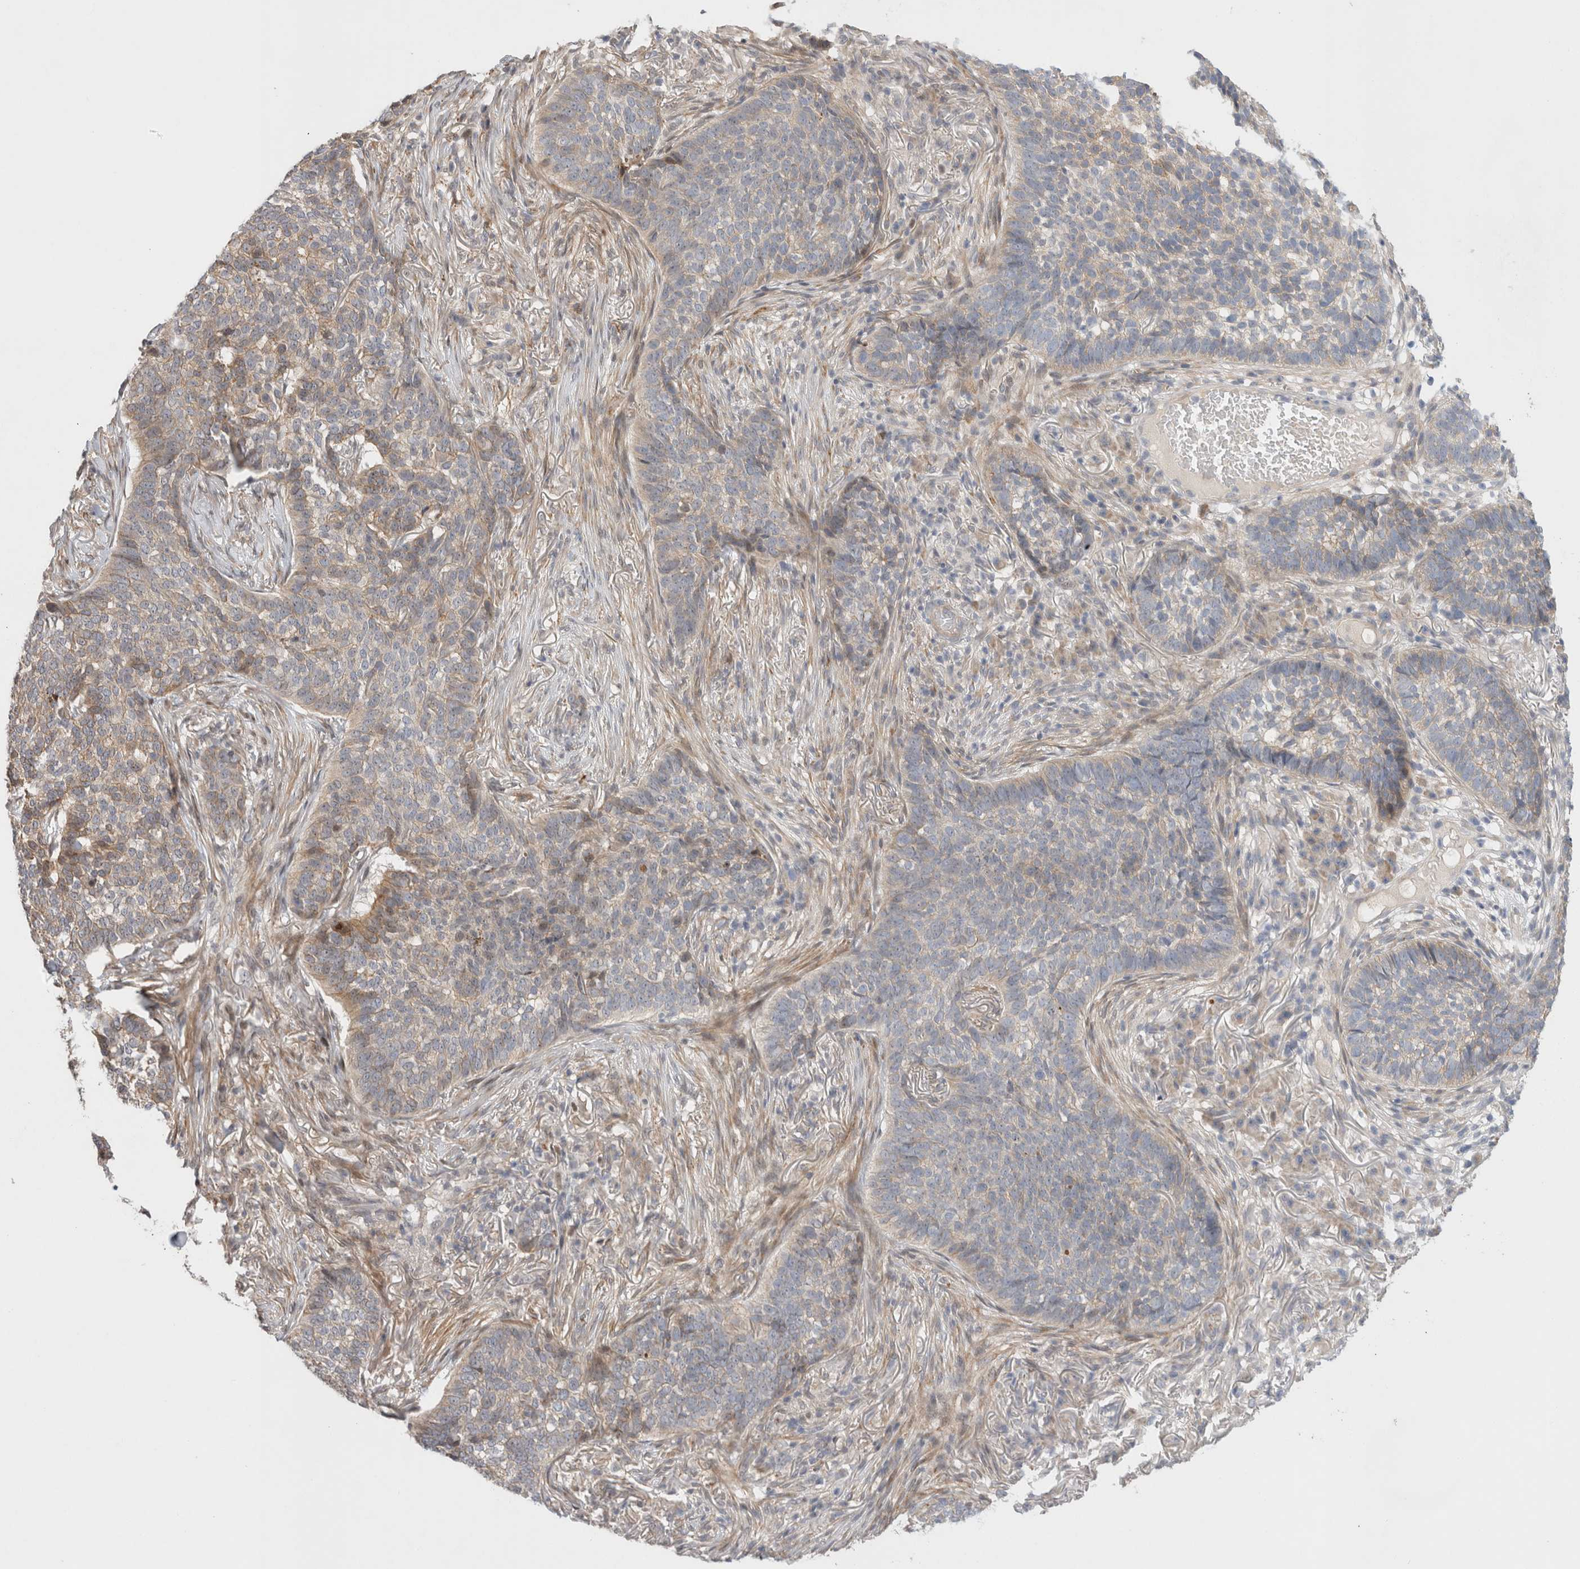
{"staining": {"intensity": "weak", "quantity": "<25%", "location": "cytoplasmic/membranous"}, "tissue": "skin cancer", "cell_type": "Tumor cells", "image_type": "cancer", "snomed": [{"axis": "morphology", "description": "Basal cell carcinoma"}, {"axis": "topography", "description": "Skin"}], "caption": "The histopathology image reveals no significant expression in tumor cells of basal cell carcinoma (skin).", "gene": "TCF4", "patient": {"sex": "male", "age": 85}}